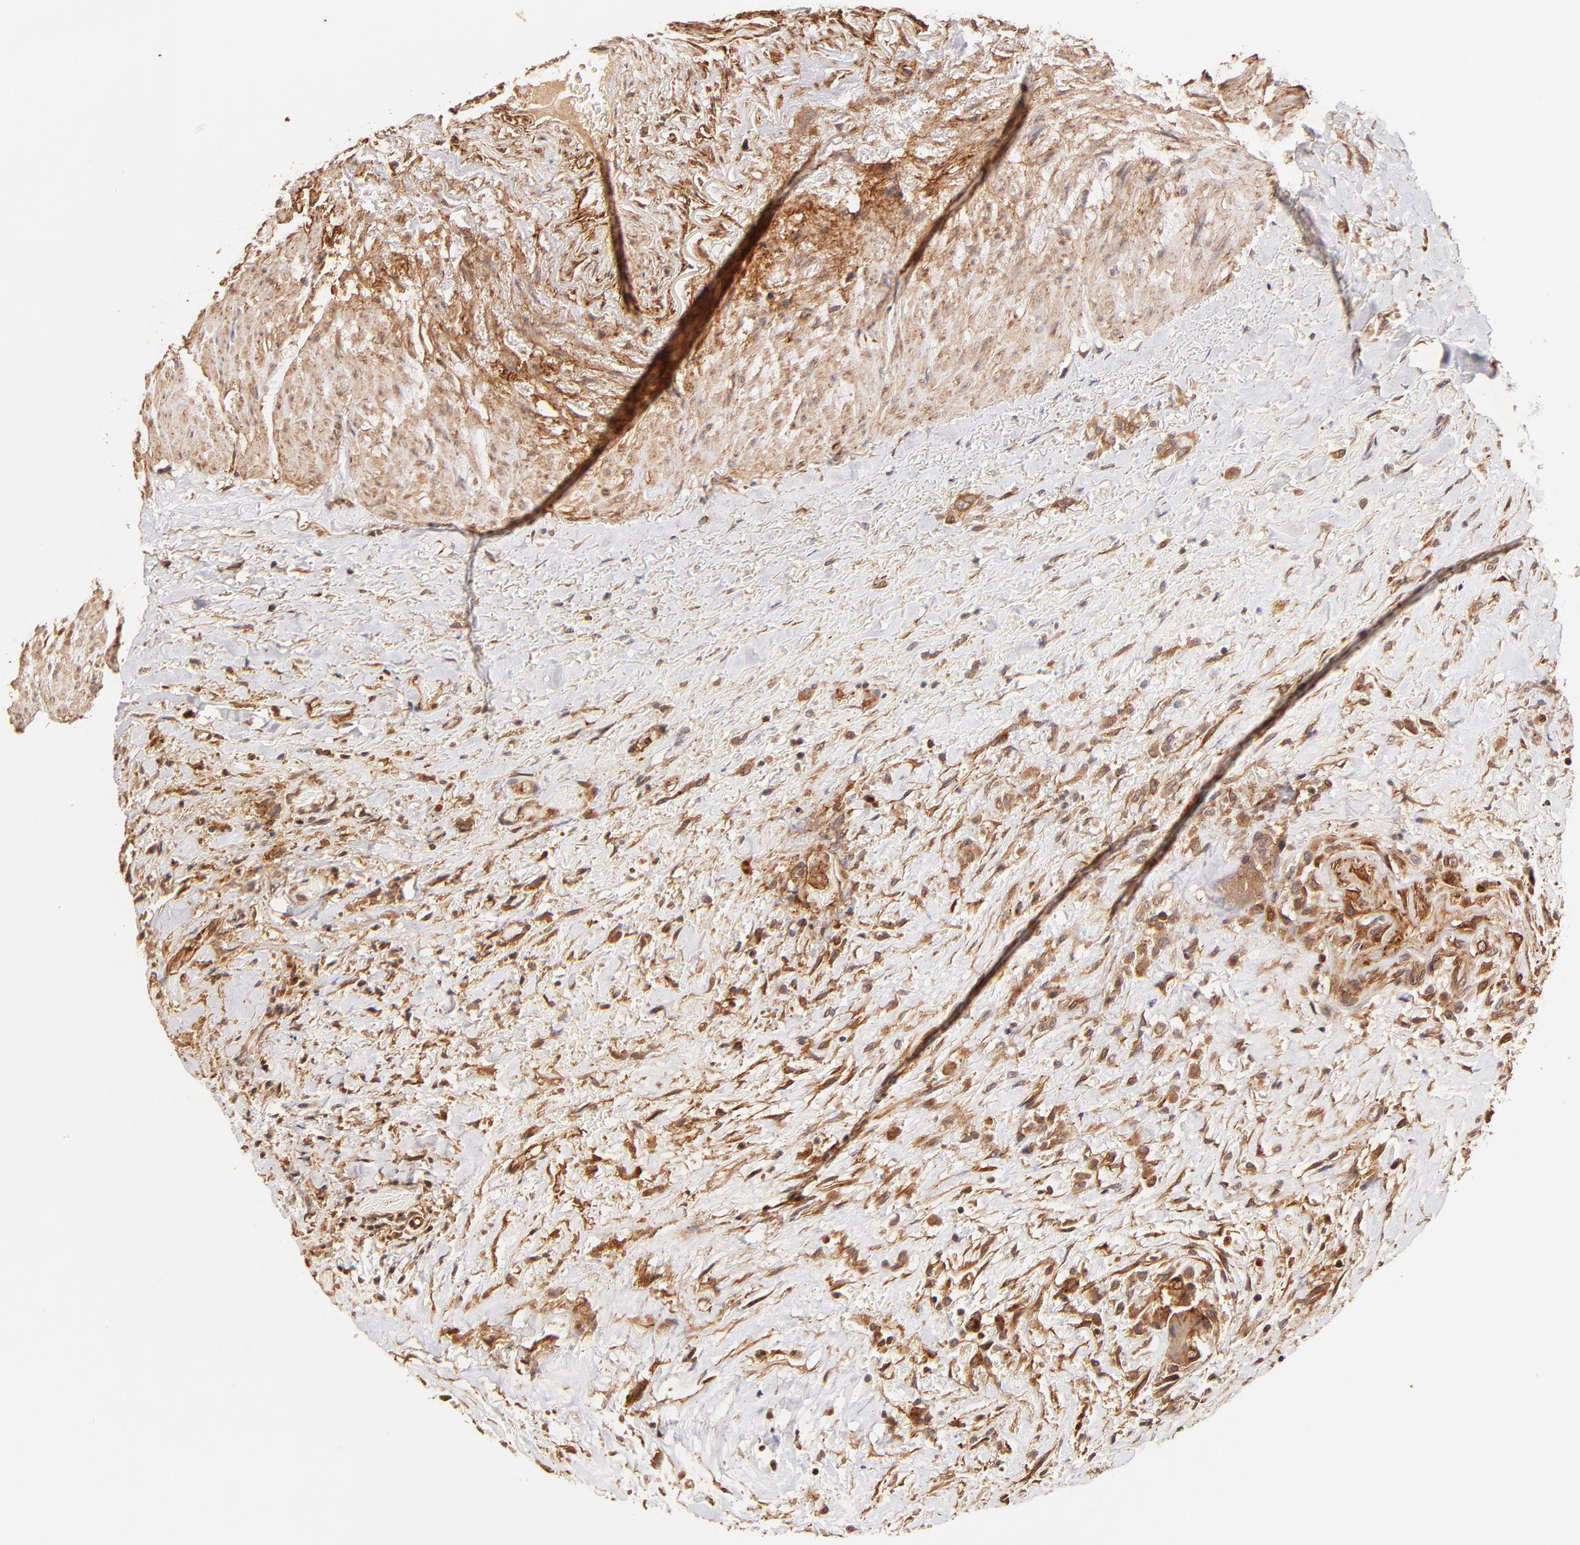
{"staining": {"intensity": "moderate", "quantity": ">75%", "location": "cytoplasmic/membranous"}, "tissue": "thyroid cancer", "cell_type": "Tumor cells", "image_type": "cancer", "snomed": [{"axis": "morphology", "description": "Papillary adenocarcinoma, NOS"}, {"axis": "topography", "description": "Thyroid gland"}], "caption": "Immunohistochemical staining of thyroid cancer exhibits medium levels of moderate cytoplasmic/membranous staining in approximately >75% of tumor cells.", "gene": "ITGB1", "patient": {"sex": "male", "age": 87}}